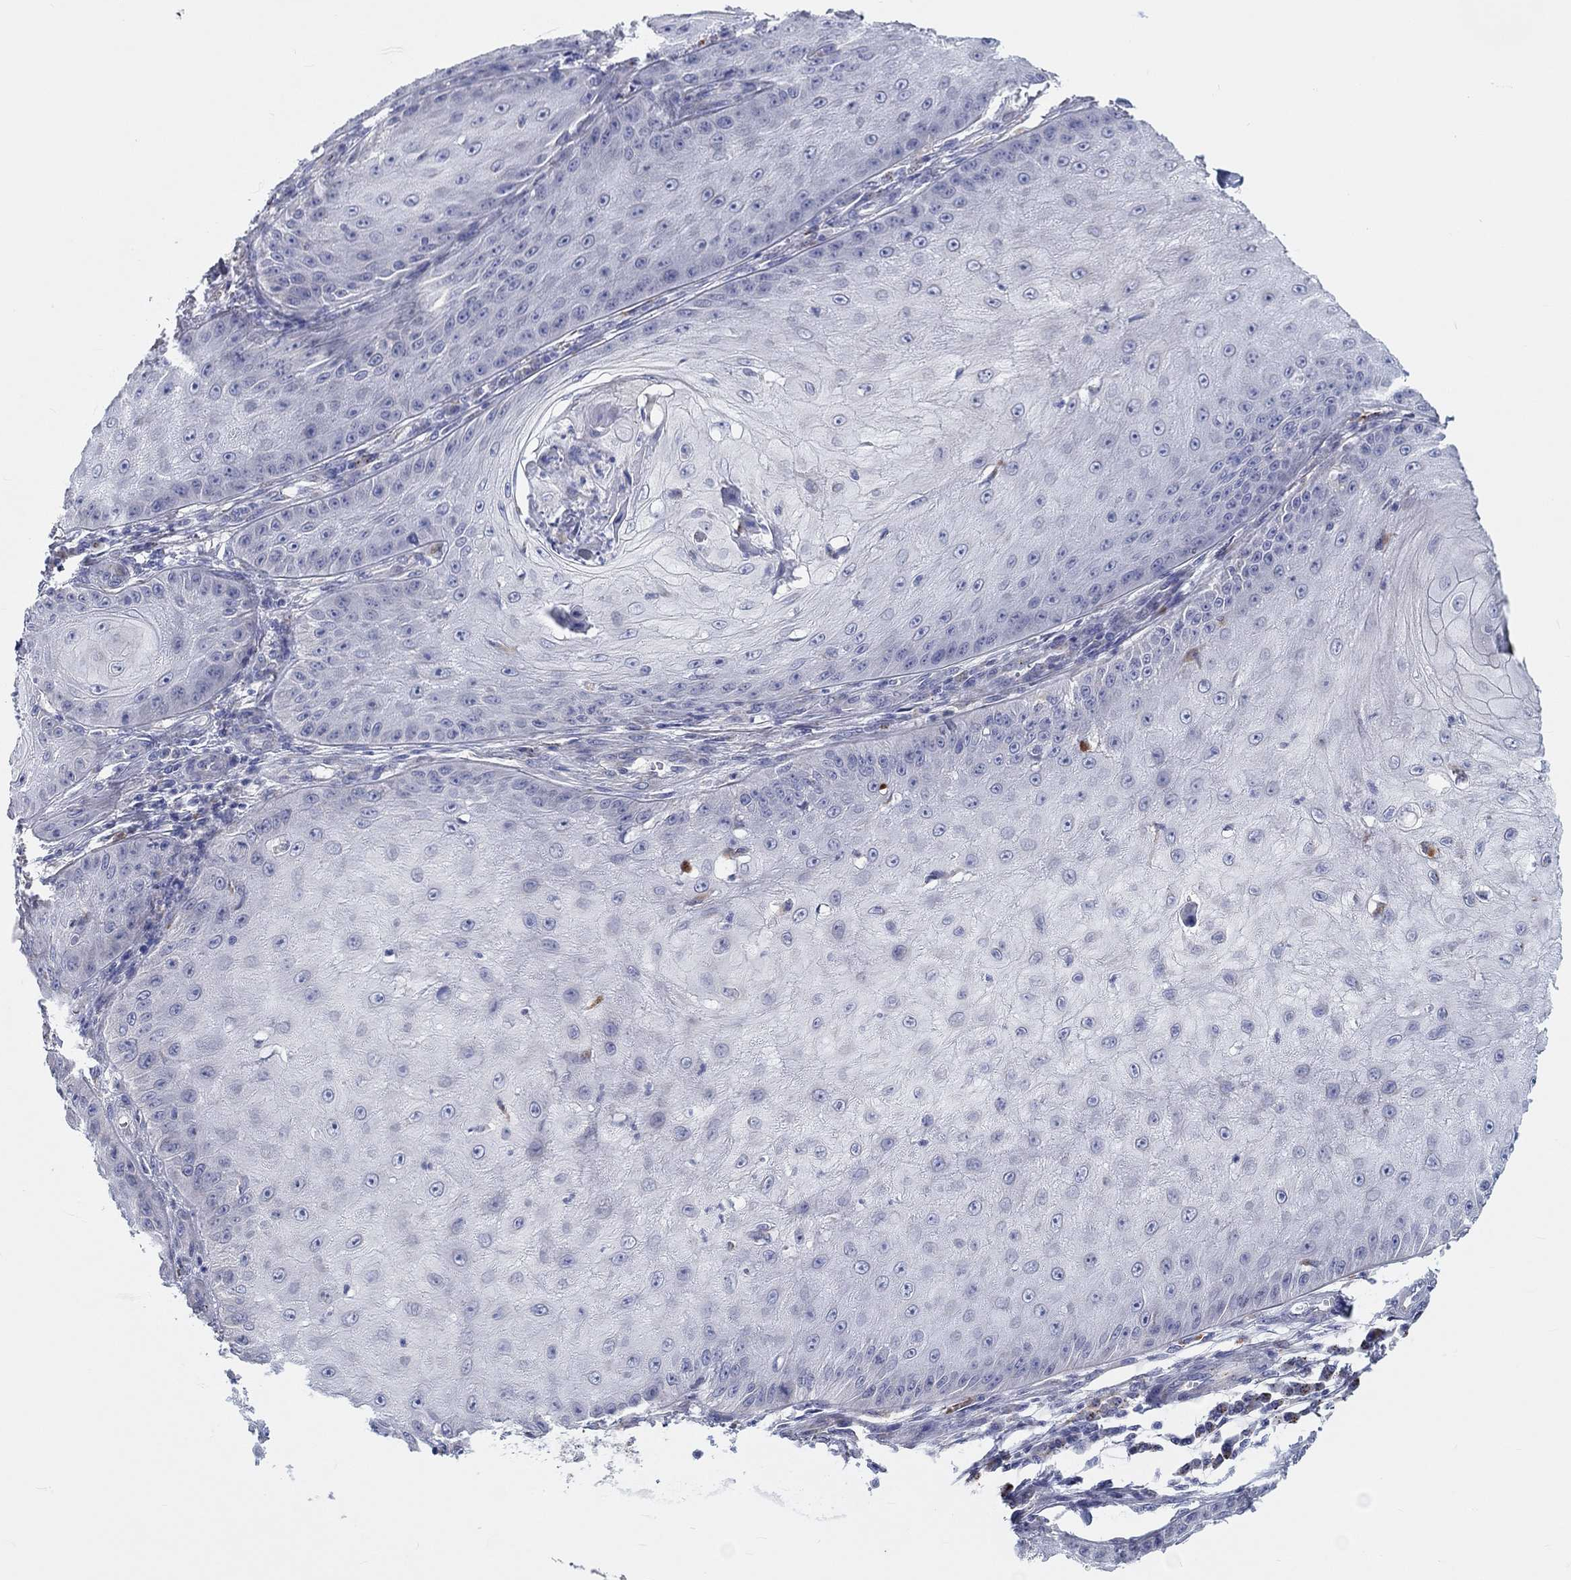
{"staining": {"intensity": "negative", "quantity": "none", "location": "none"}, "tissue": "skin cancer", "cell_type": "Tumor cells", "image_type": "cancer", "snomed": [{"axis": "morphology", "description": "Squamous cell carcinoma, NOS"}, {"axis": "topography", "description": "Skin"}], "caption": "DAB (3,3'-diaminobenzidine) immunohistochemical staining of human skin squamous cell carcinoma displays no significant staining in tumor cells.", "gene": "BCO2", "patient": {"sex": "male", "age": 70}}